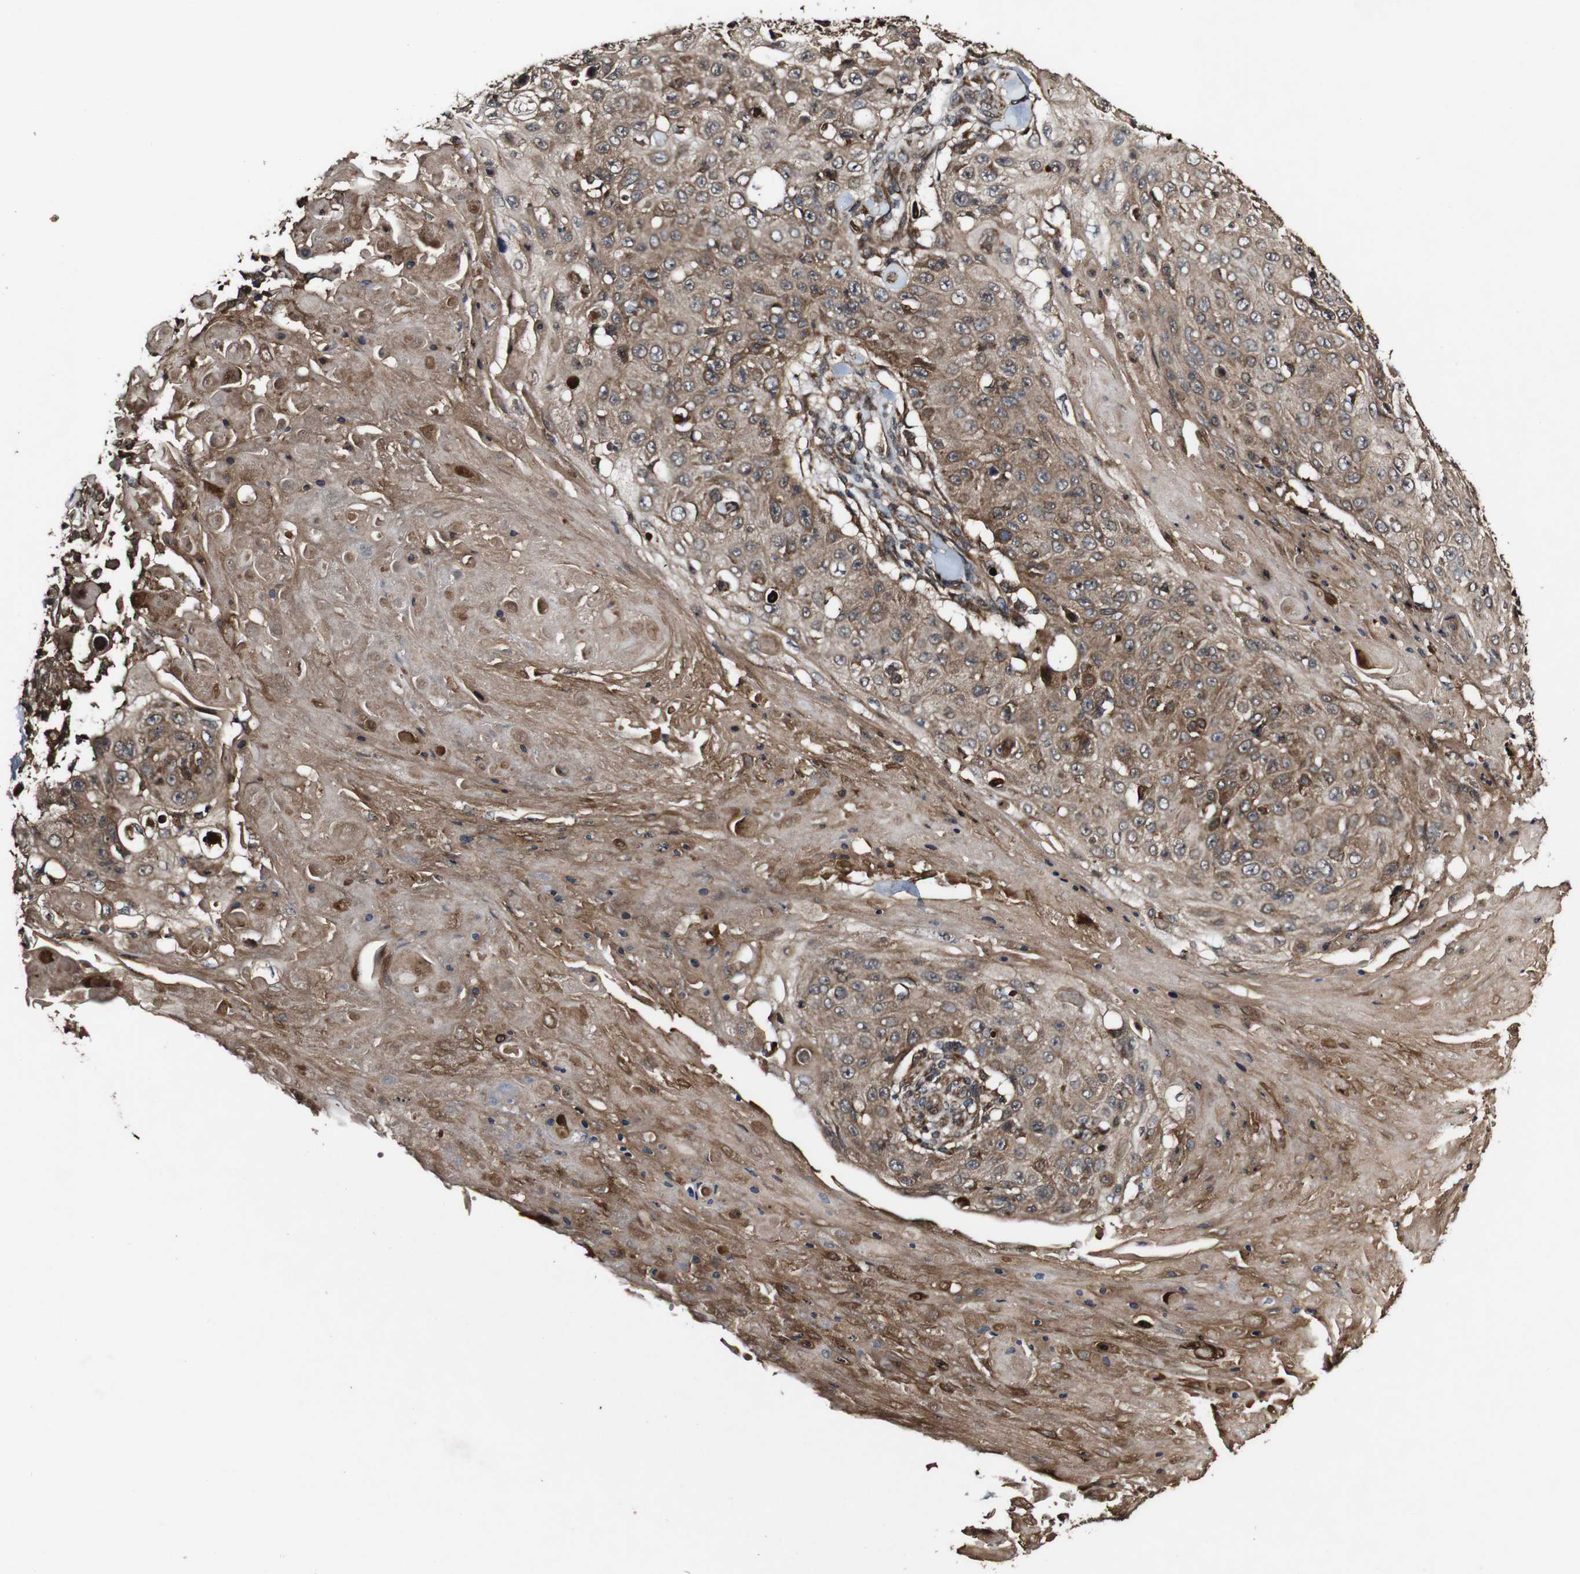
{"staining": {"intensity": "moderate", "quantity": ">75%", "location": "cytoplasmic/membranous"}, "tissue": "skin cancer", "cell_type": "Tumor cells", "image_type": "cancer", "snomed": [{"axis": "morphology", "description": "Squamous cell carcinoma, NOS"}, {"axis": "topography", "description": "Skin"}], "caption": "Moderate cytoplasmic/membranous expression for a protein is present in approximately >75% of tumor cells of skin cancer (squamous cell carcinoma) using immunohistochemistry.", "gene": "BTN3A3", "patient": {"sex": "female", "age": 88}}